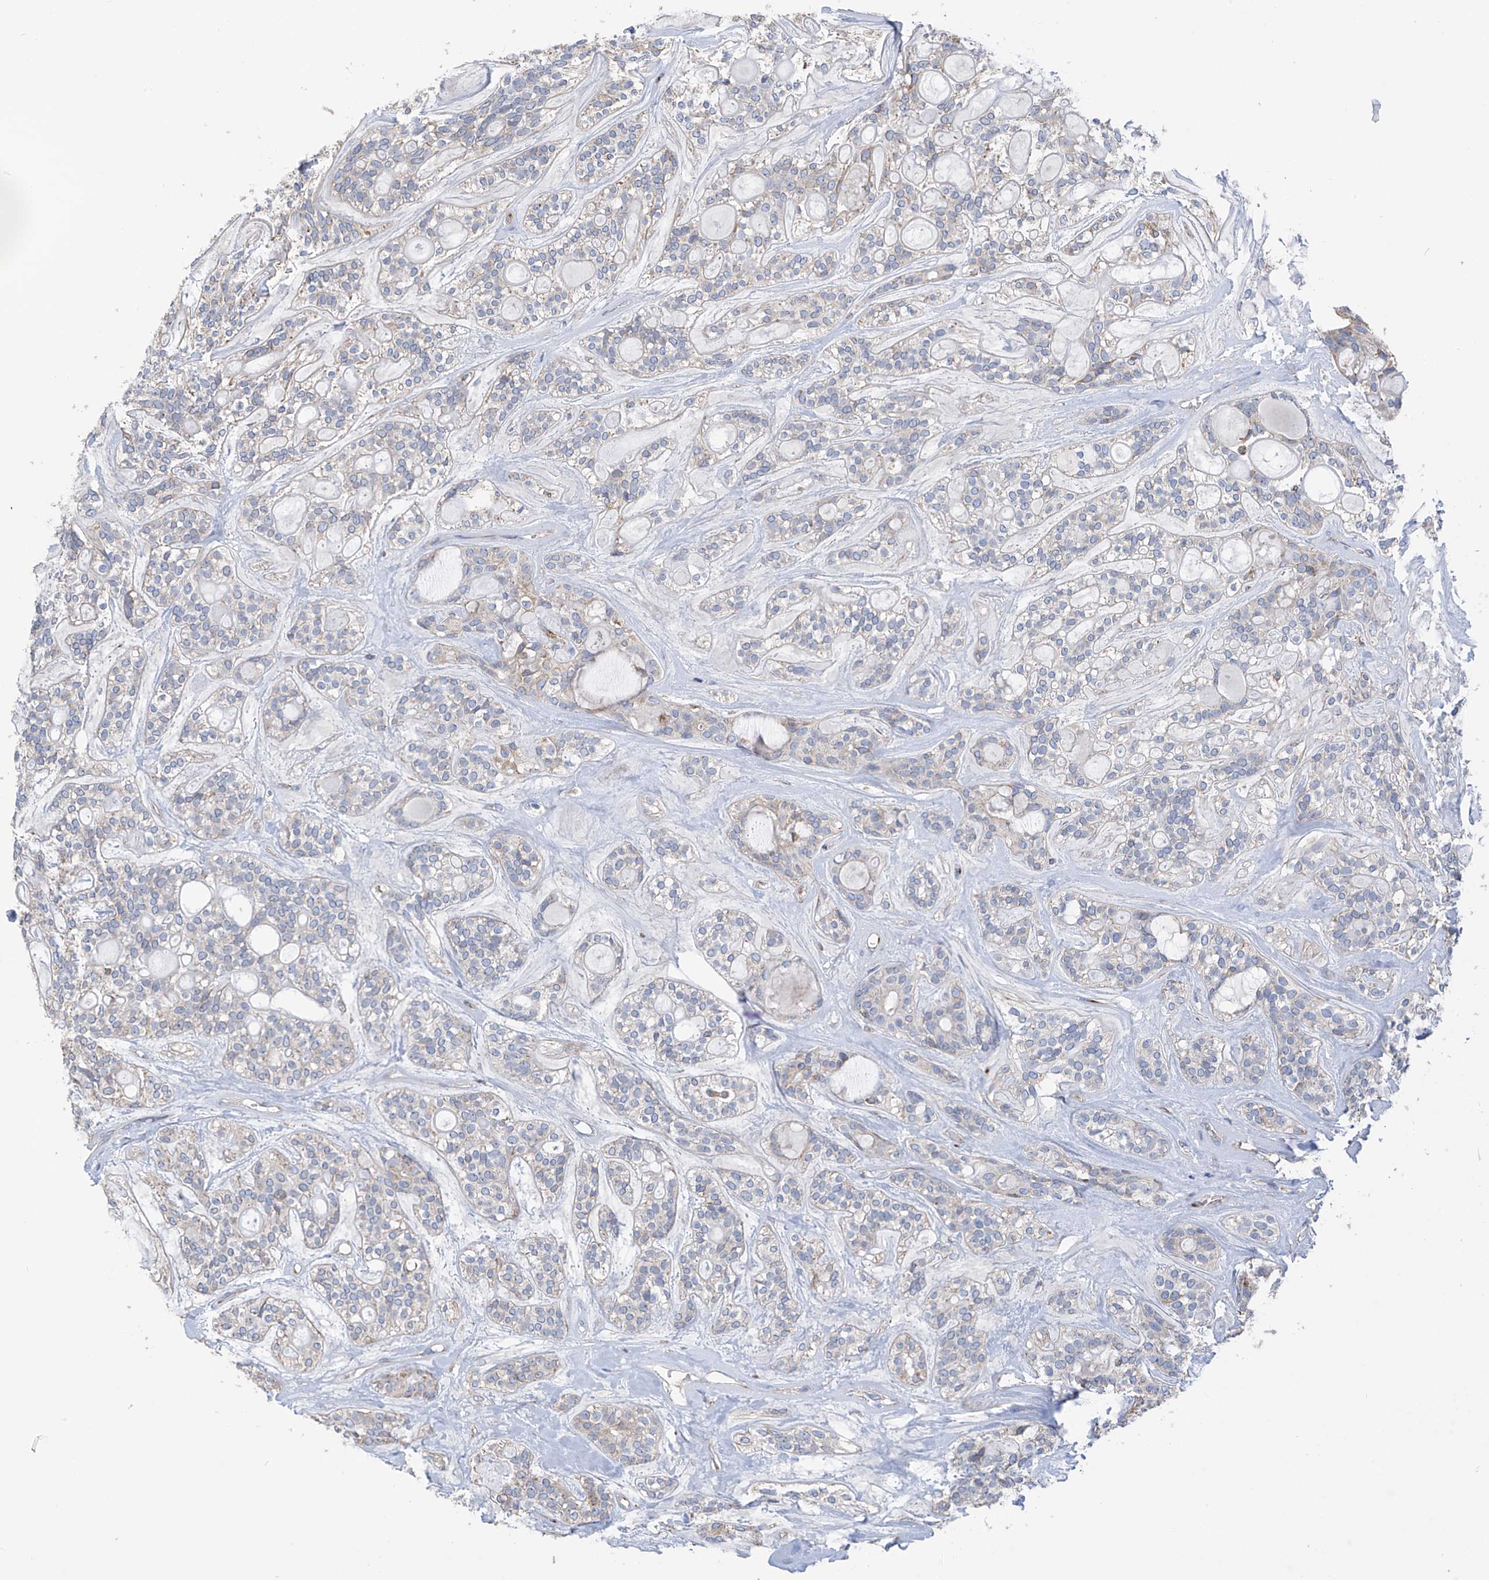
{"staining": {"intensity": "negative", "quantity": "none", "location": "none"}, "tissue": "head and neck cancer", "cell_type": "Tumor cells", "image_type": "cancer", "snomed": [{"axis": "morphology", "description": "Adenocarcinoma, NOS"}, {"axis": "topography", "description": "Head-Neck"}], "caption": "Immunohistochemical staining of adenocarcinoma (head and neck) demonstrates no significant positivity in tumor cells. (Brightfield microscopy of DAB IHC at high magnification).", "gene": "EIF5B", "patient": {"sex": "male", "age": 66}}